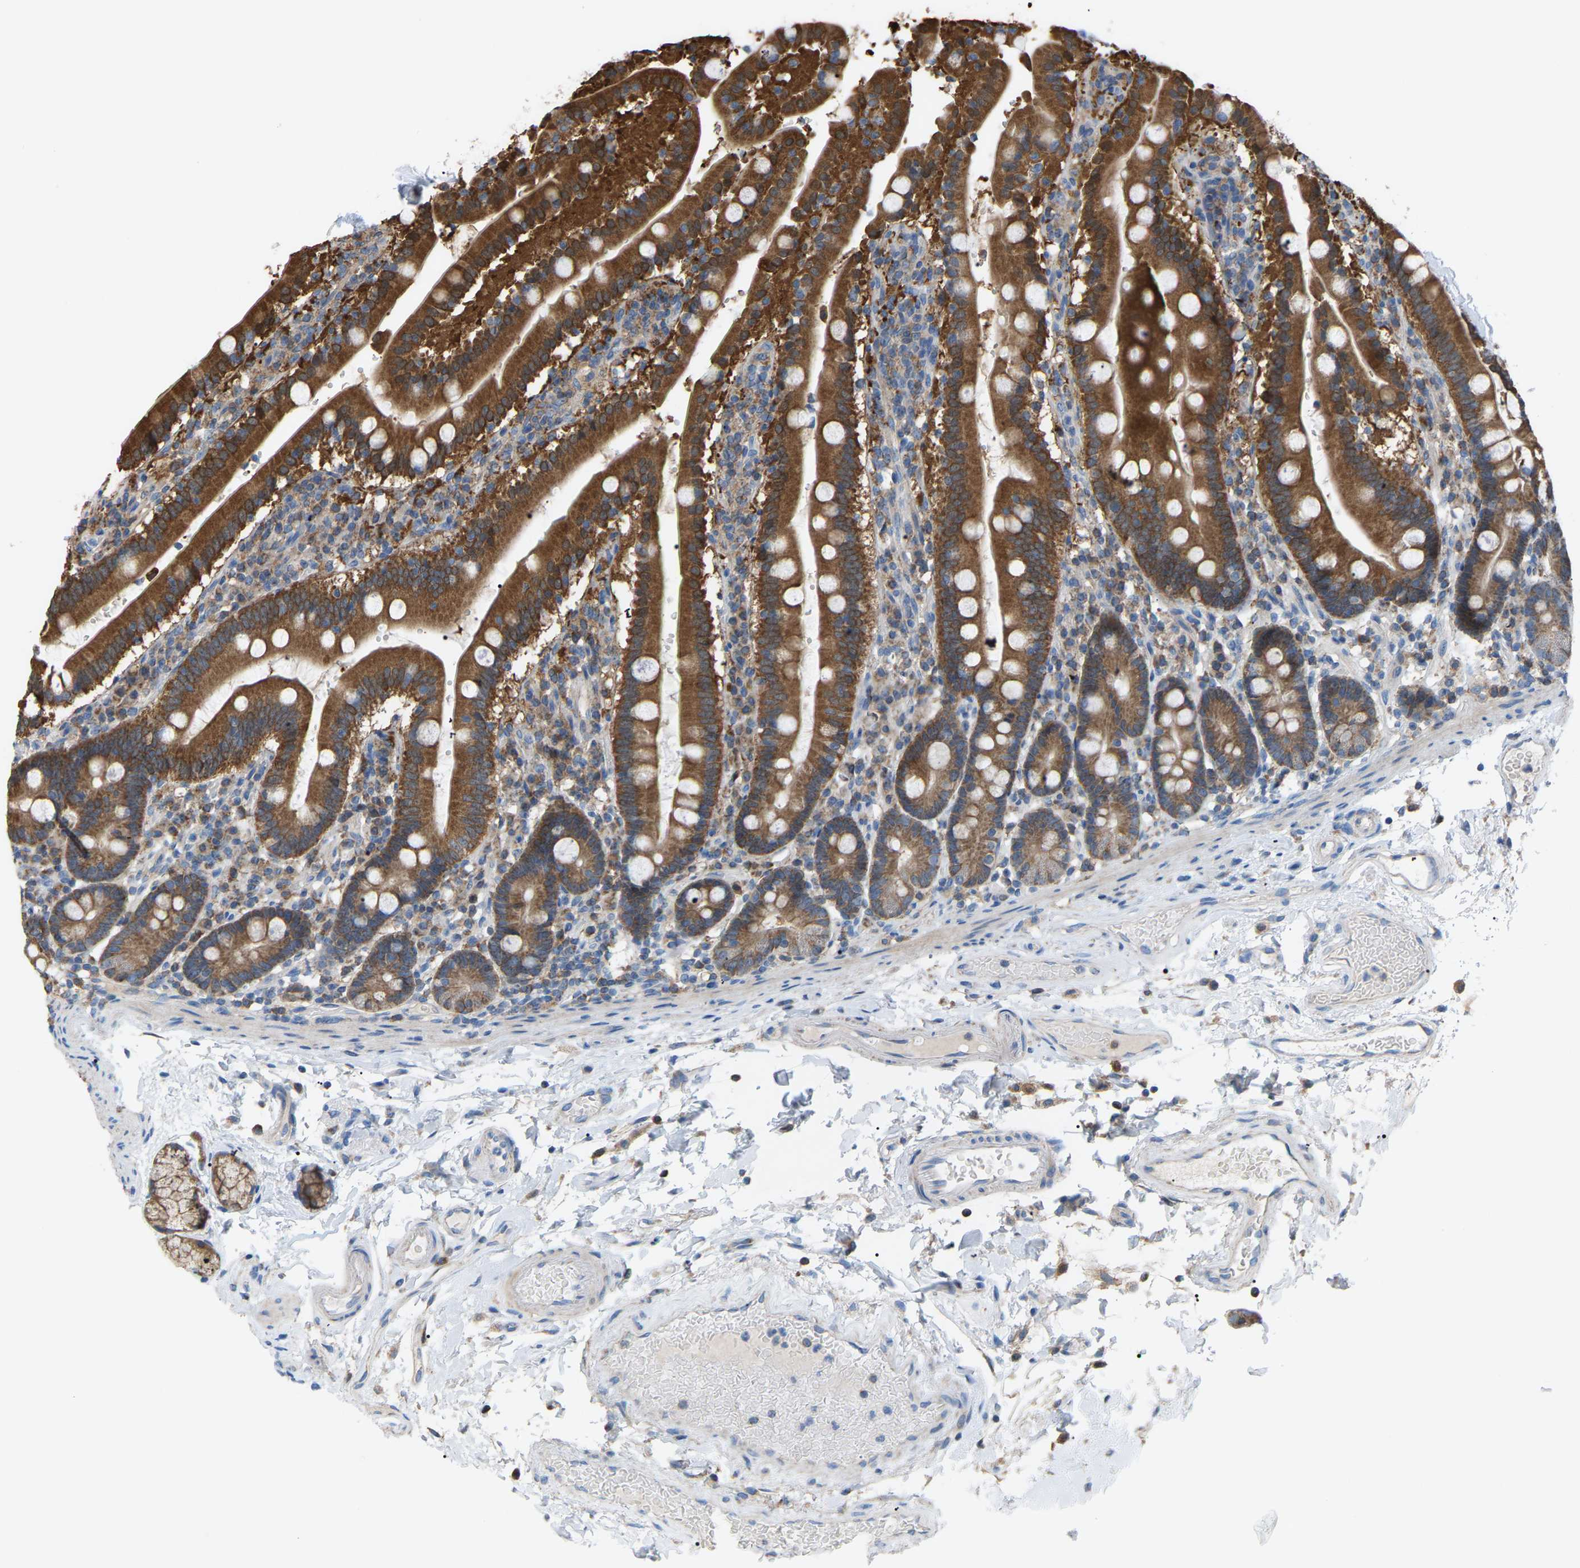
{"staining": {"intensity": "strong", "quantity": ">75%", "location": "cytoplasmic/membranous"}, "tissue": "duodenum", "cell_type": "Glandular cells", "image_type": "normal", "snomed": [{"axis": "morphology", "description": "Normal tissue, NOS"}, {"axis": "topography", "description": "Small intestine, NOS"}], "caption": "Immunohistochemical staining of unremarkable human duodenum exhibits strong cytoplasmic/membranous protein expression in about >75% of glandular cells. (DAB IHC with brightfield microscopy, high magnification).", "gene": "CROT", "patient": {"sex": "female", "age": 71}}